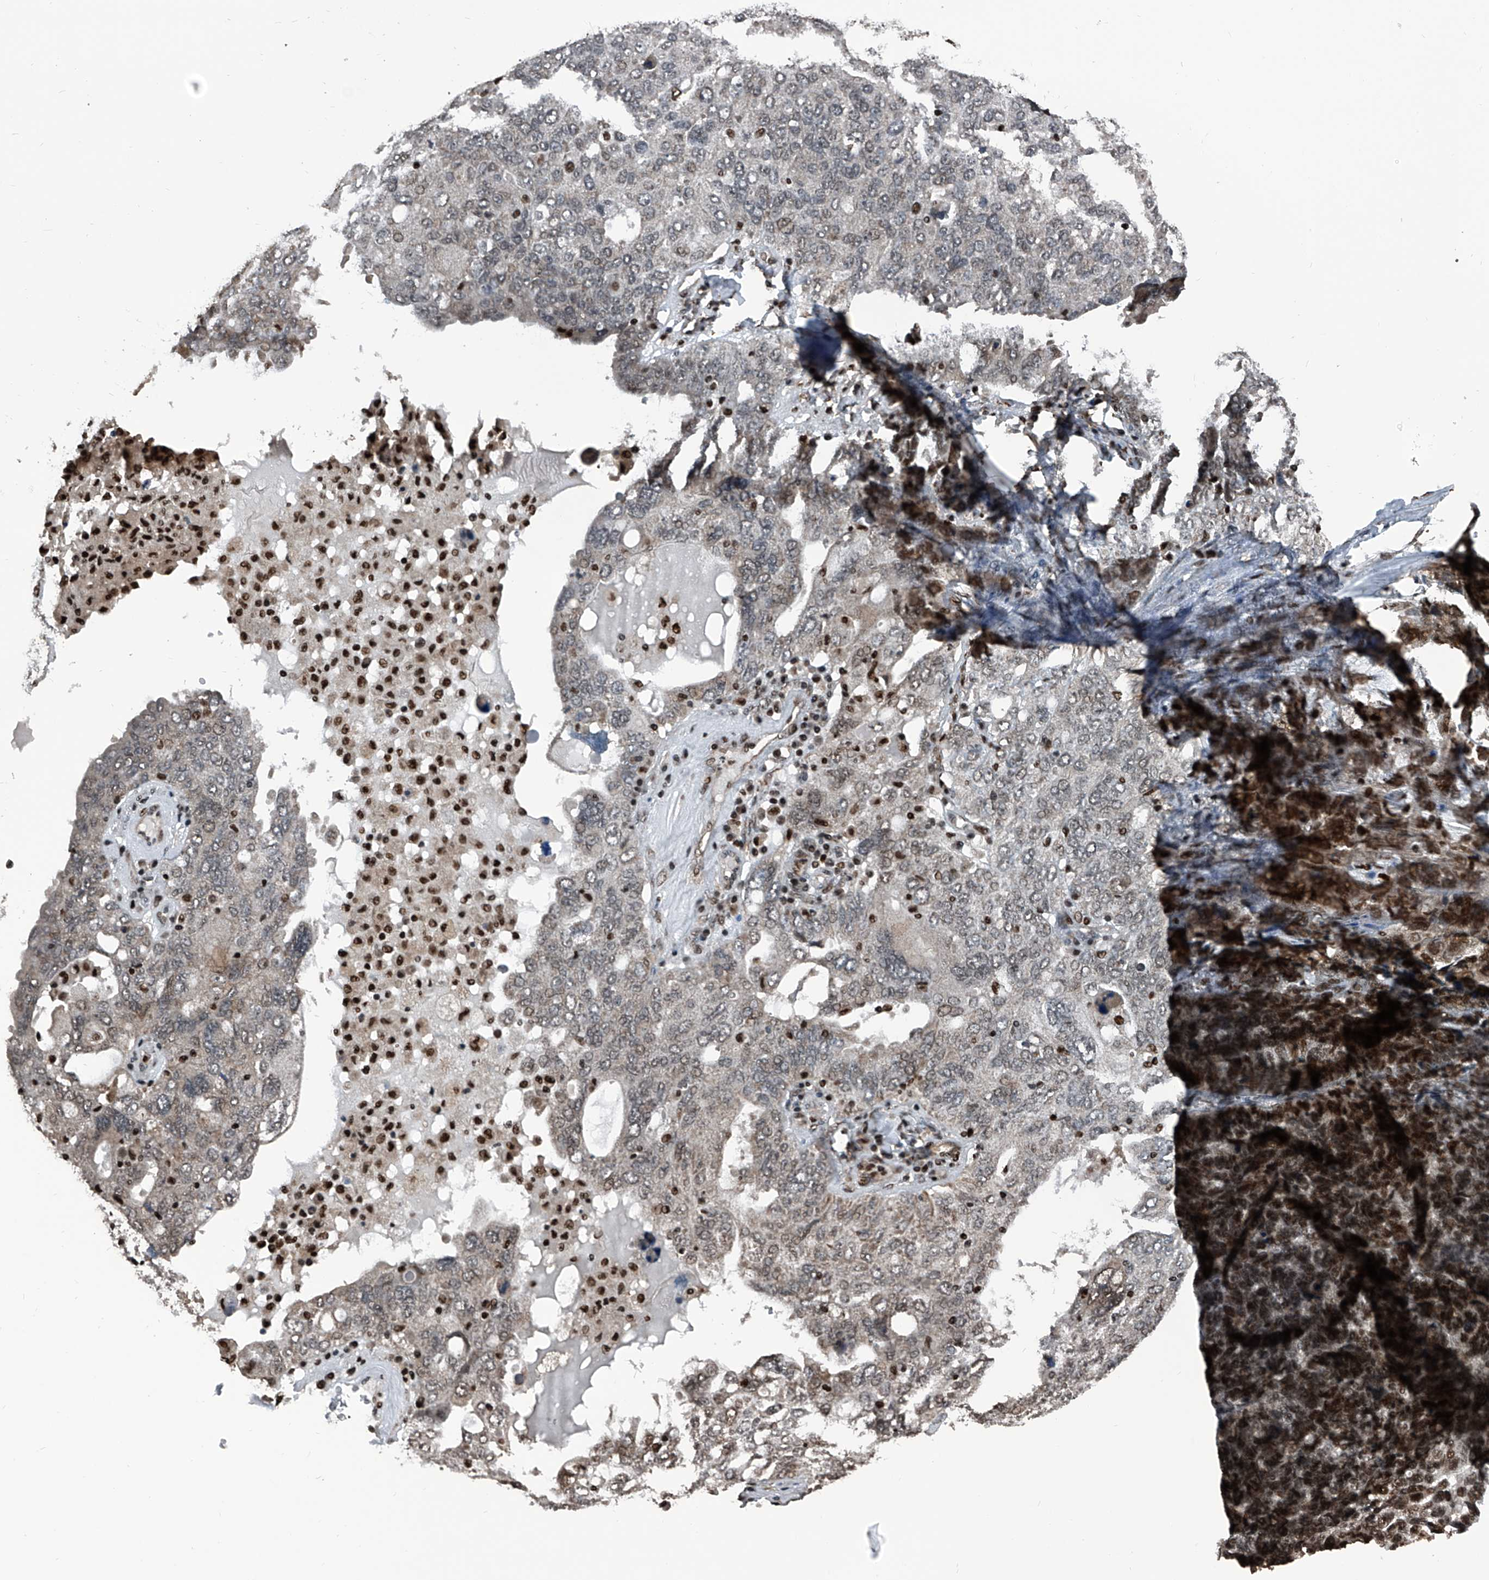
{"staining": {"intensity": "weak", "quantity": "<25%", "location": "cytoplasmic/membranous,nuclear"}, "tissue": "ovarian cancer", "cell_type": "Tumor cells", "image_type": "cancer", "snomed": [{"axis": "morphology", "description": "Carcinoma, endometroid"}, {"axis": "topography", "description": "Ovary"}], "caption": "Ovarian endometroid carcinoma was stained to show a protein in brown. There is no significant expression in tumor cells.", "gene": "FKBP5", "patient": {"sex": "female", "age": 62}}